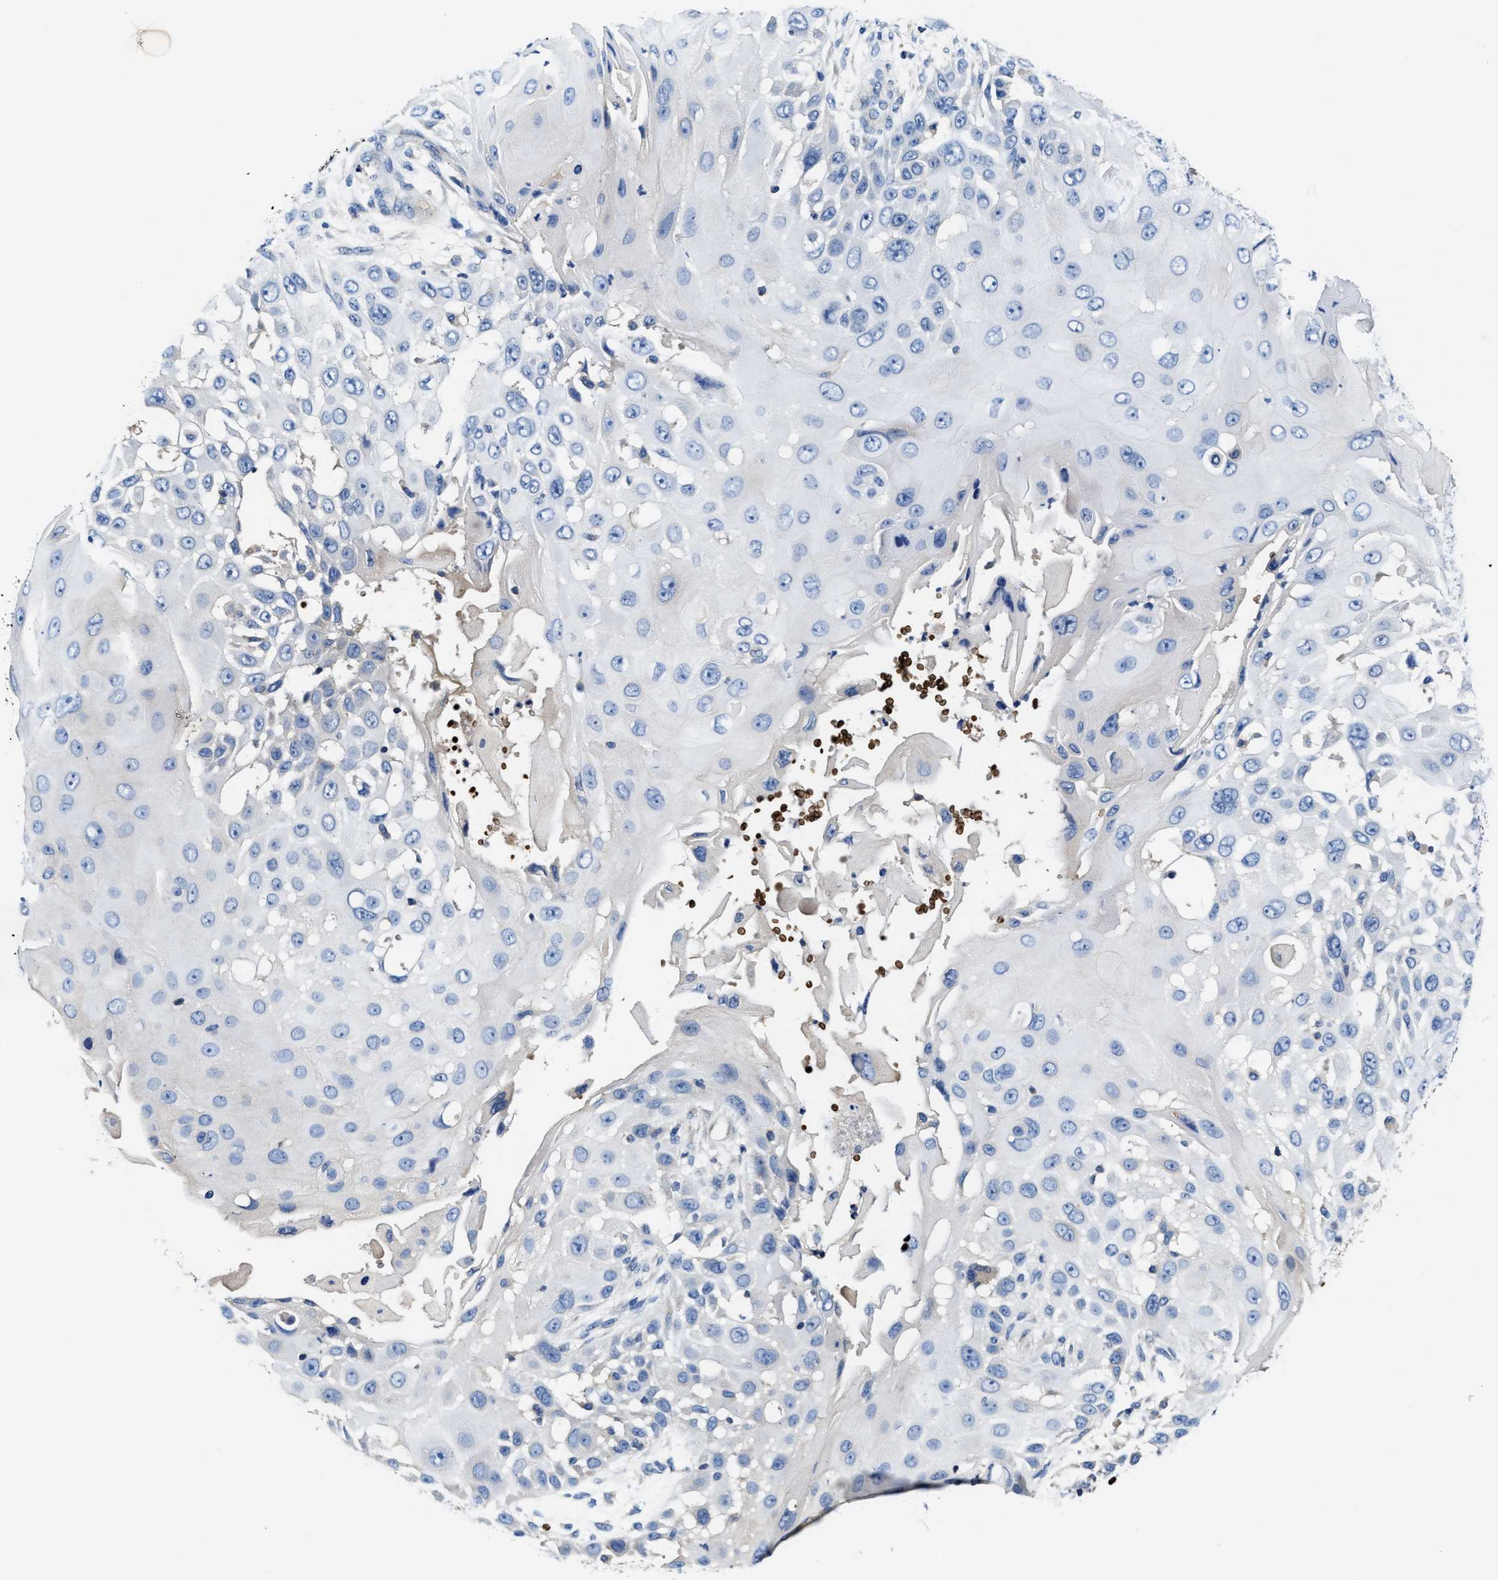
{"staining": {"intensity": "negative", "quantity": "none", "location": "none"}, "tissue": "skin cancer", "cell_type": "Tumor cells", "image_type": "cancer", "snomed": [{"axis": "morphology", "description": "Squamous cell carcinoma, NOS"}, {"axis": "topography", "description": "Skin"}], "caption": "The micrograph shows no staining of tumor cells in skin cancer.", "gene": "PHLPP1", "patient": {"sex": "female", "age": 44}}